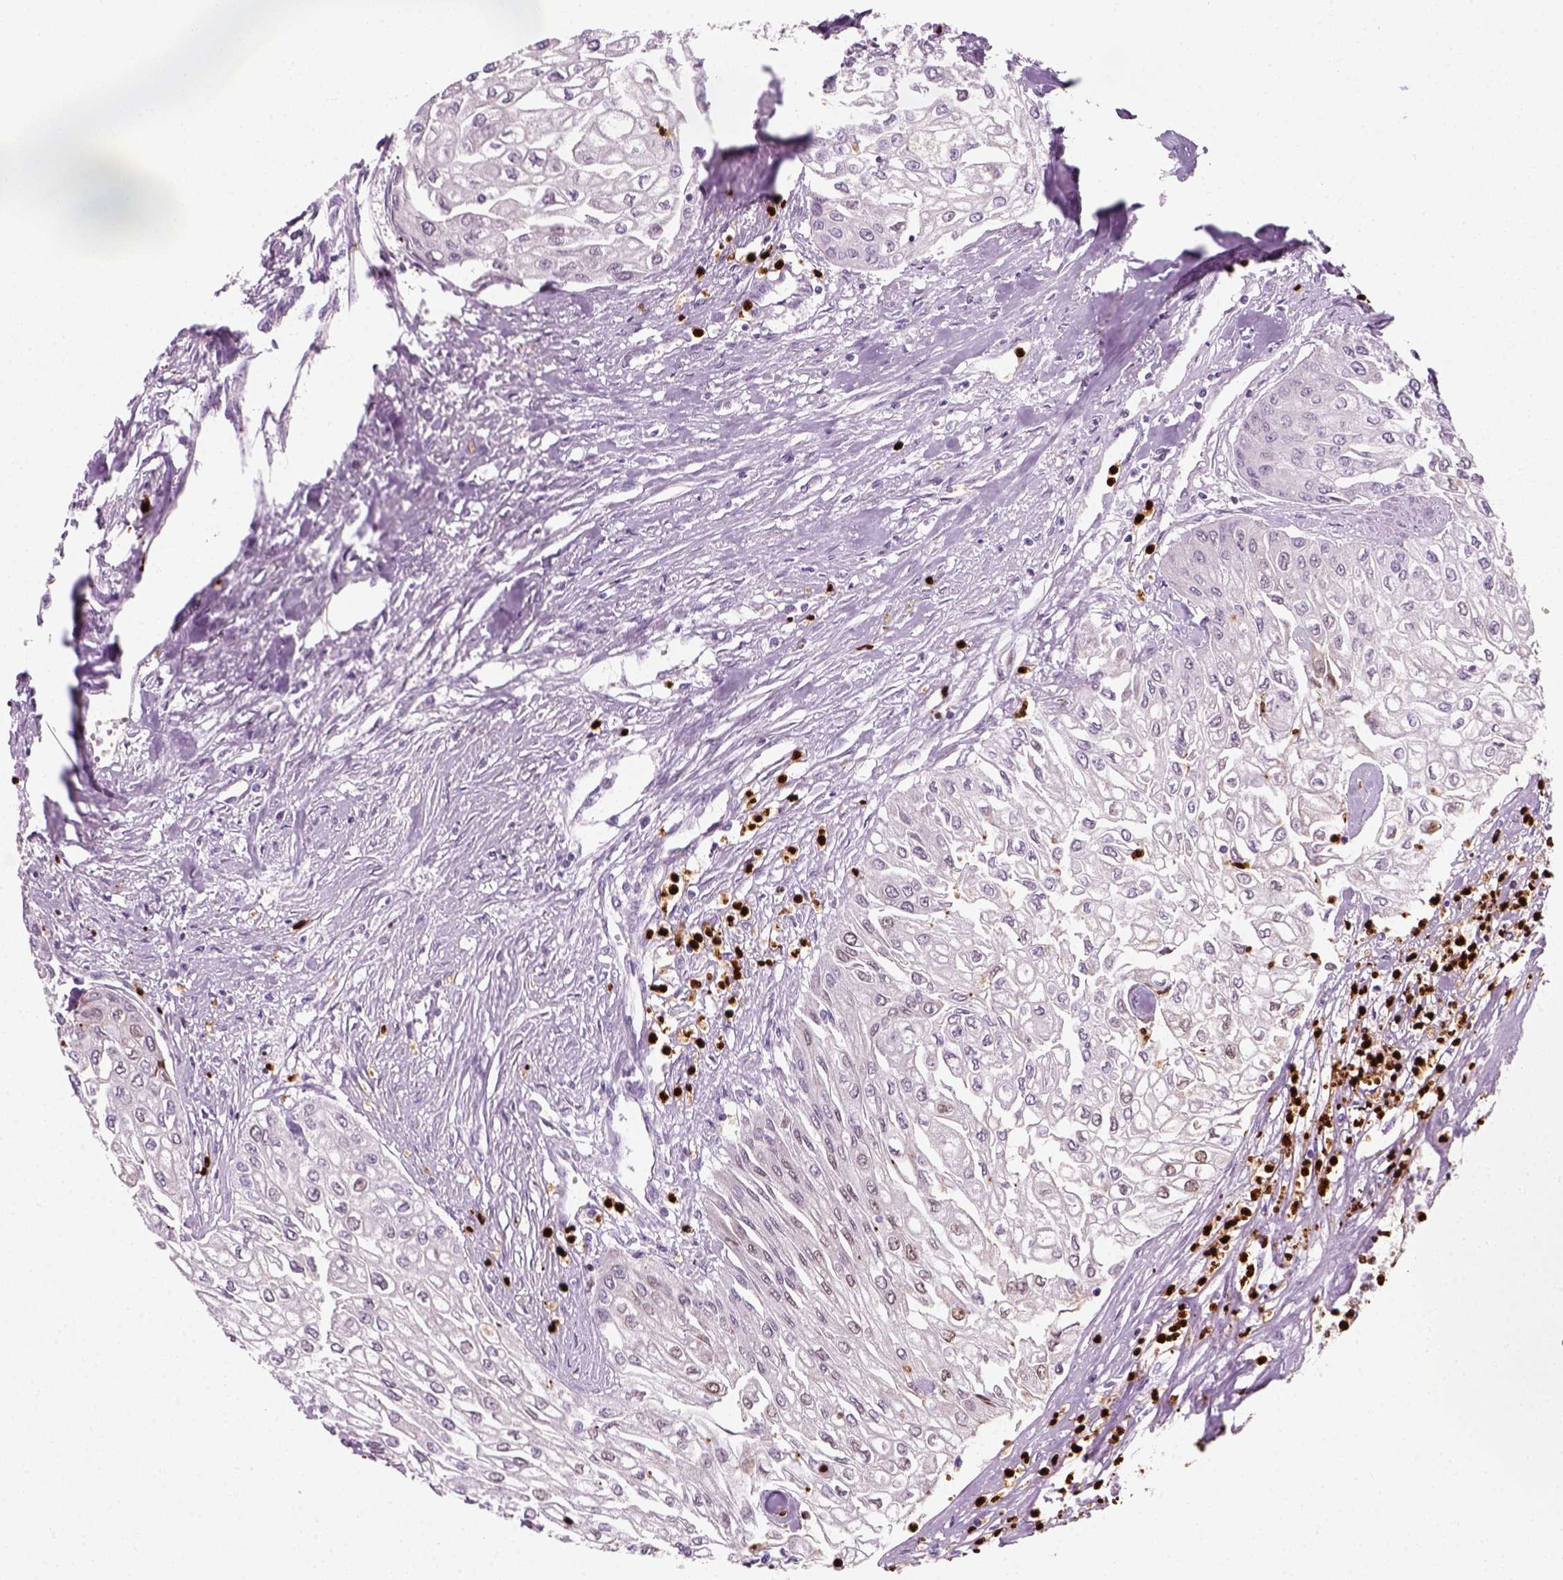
{"staining": {"intensity": "negative", "quantity": "none", "location": "none"}, "tissue": "urothelial cancer", "cell_type": "Tumor cells", "image_type": "cancer", "snomed": [{"axis": "morphology", "description": "Urothelial carcinoma, High grade"}, {"axis": "topography", "description": "Urinary bladder"}], "caption": "Urothelial carcinoma (high-grade) stained for a protein using IHC shows no positivity tumor cells.", "gene": "IL4", "patient": {"sex": "male", "age": 62}}